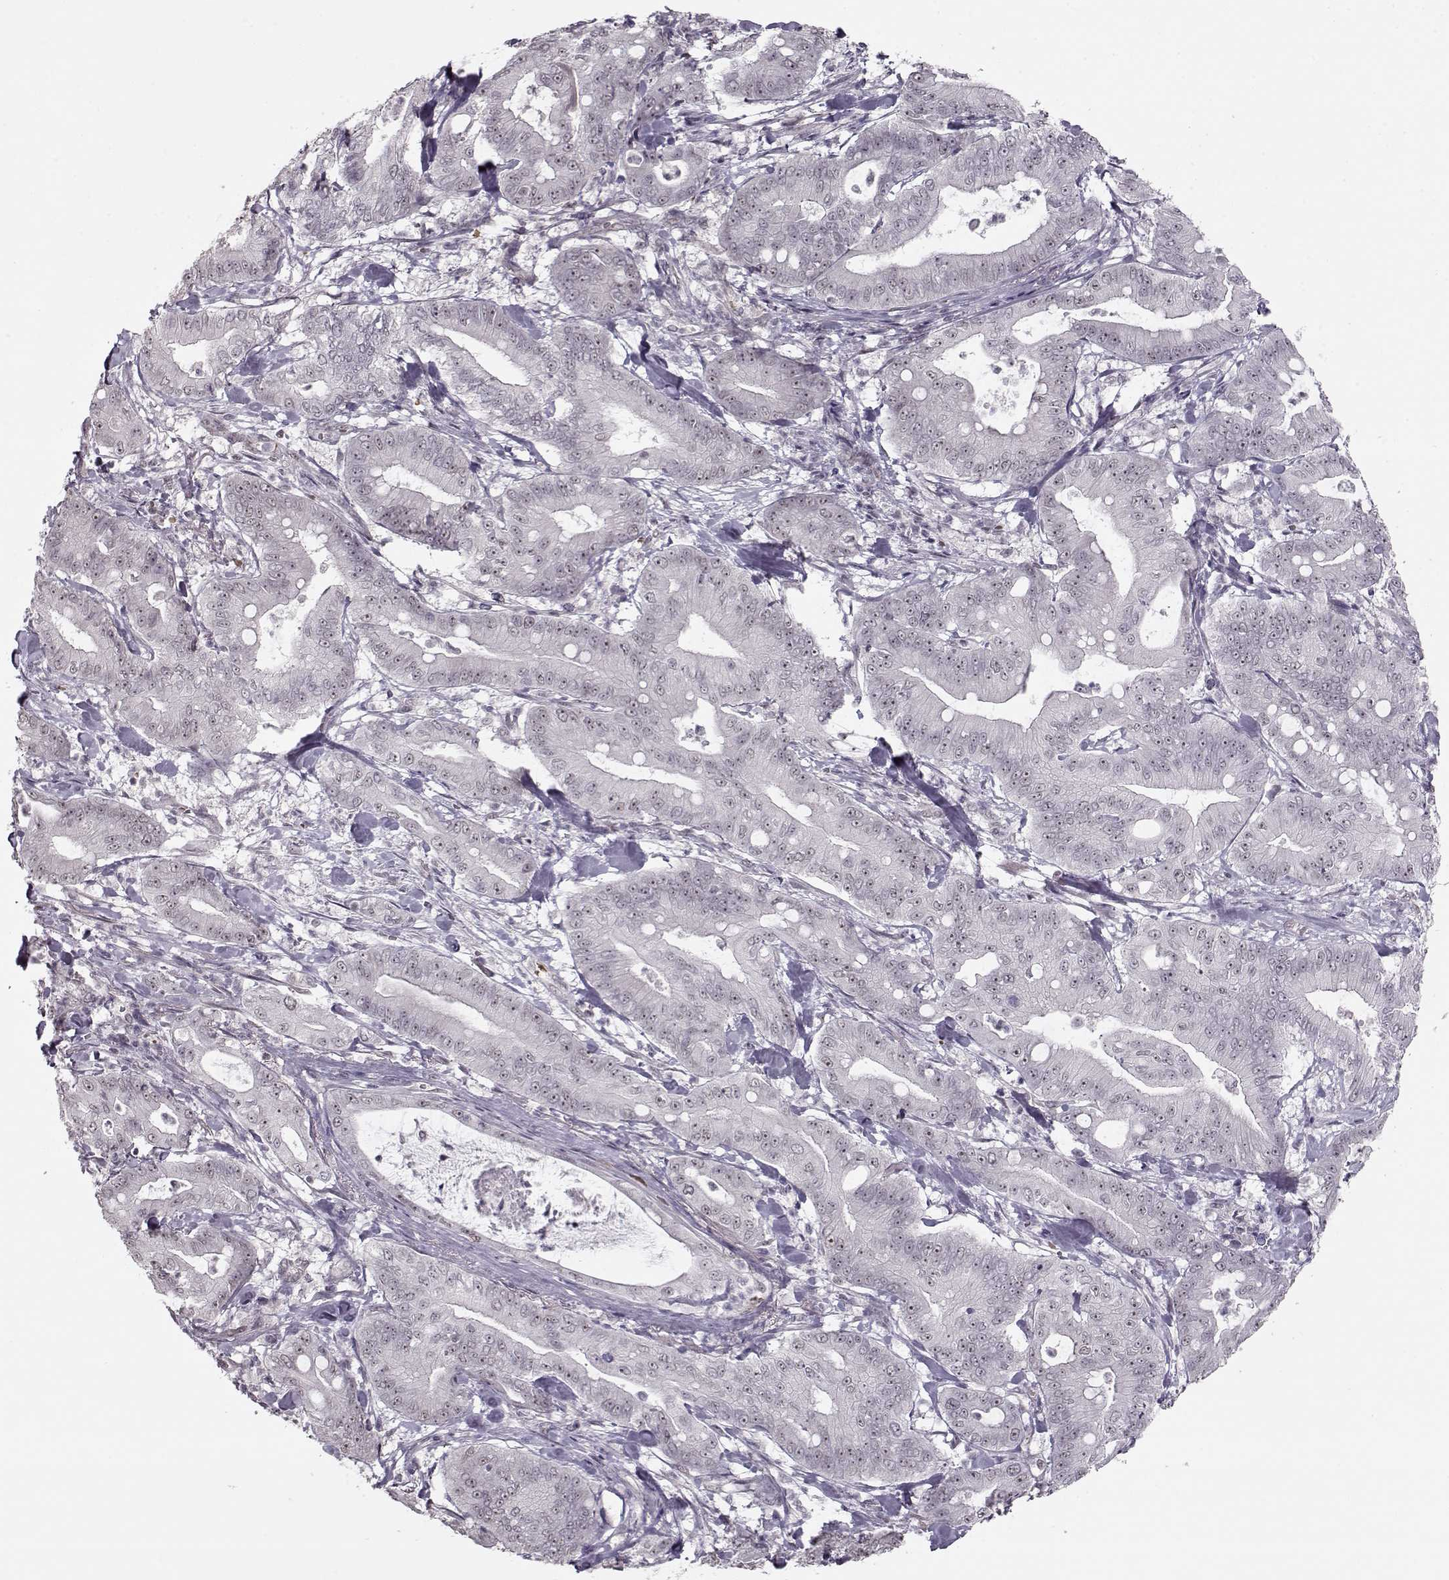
{"staining": {"intensity": "weak", "quantity": ">75%", "location": "nuclear"}, "tissue": "pancreatic cancer", "cell_type": "Tumor cells", "image_type": "cancer", "snomed": [{"axis": "morphology", "description": "Adenocarcinoma, NOS"}, {"axis": "topography", "description": "Pancreas"}], "caption": "The immunohistochemical stain highlights weak nuclear staining in tumor cells of pancreatic adenocarcinoma tissue.", "gene": "PCP4", "patient": {"sex": "male", "age": 71}}